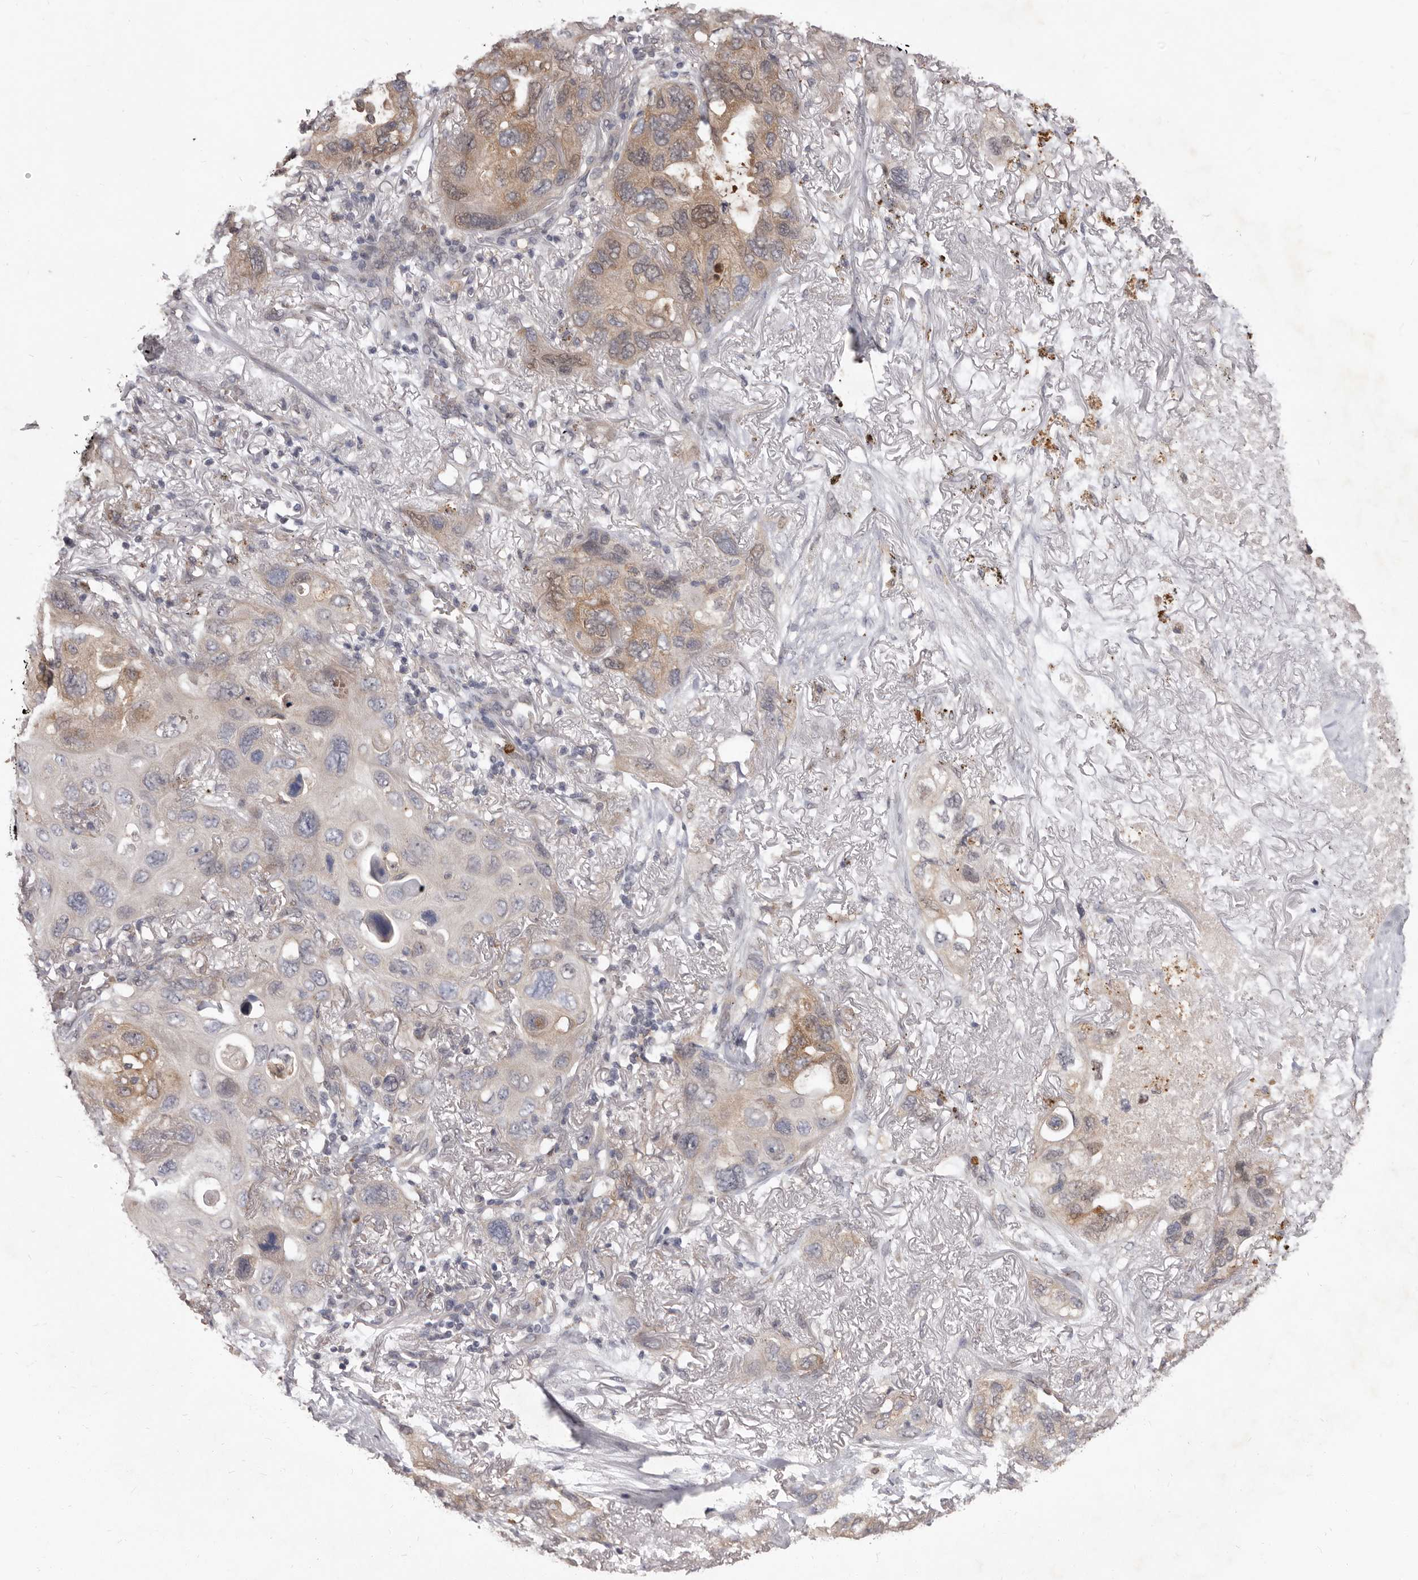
{"staining": {"intensity": "moderate", "quantity": "<25%", "location": "cytoplasmic/membranous,nuclear"}, "tissue": "lung cancer", "cell_type": "Tumor cells", "image_type": "cancer", "snomed": [{"axis": "morphology", "description": "Squamous cell carcinoma, NOS"}, {"axis": "topography", "description": "Lung"}], "caption": "Protein staining exhibits moderate cytoplasmic/membranous and nuclear positivity in about <25% of tumor cells in squamous cell carcinoma (lung).", "gene": "ACLY", "patient": {"sex": "female", "age": 73}}